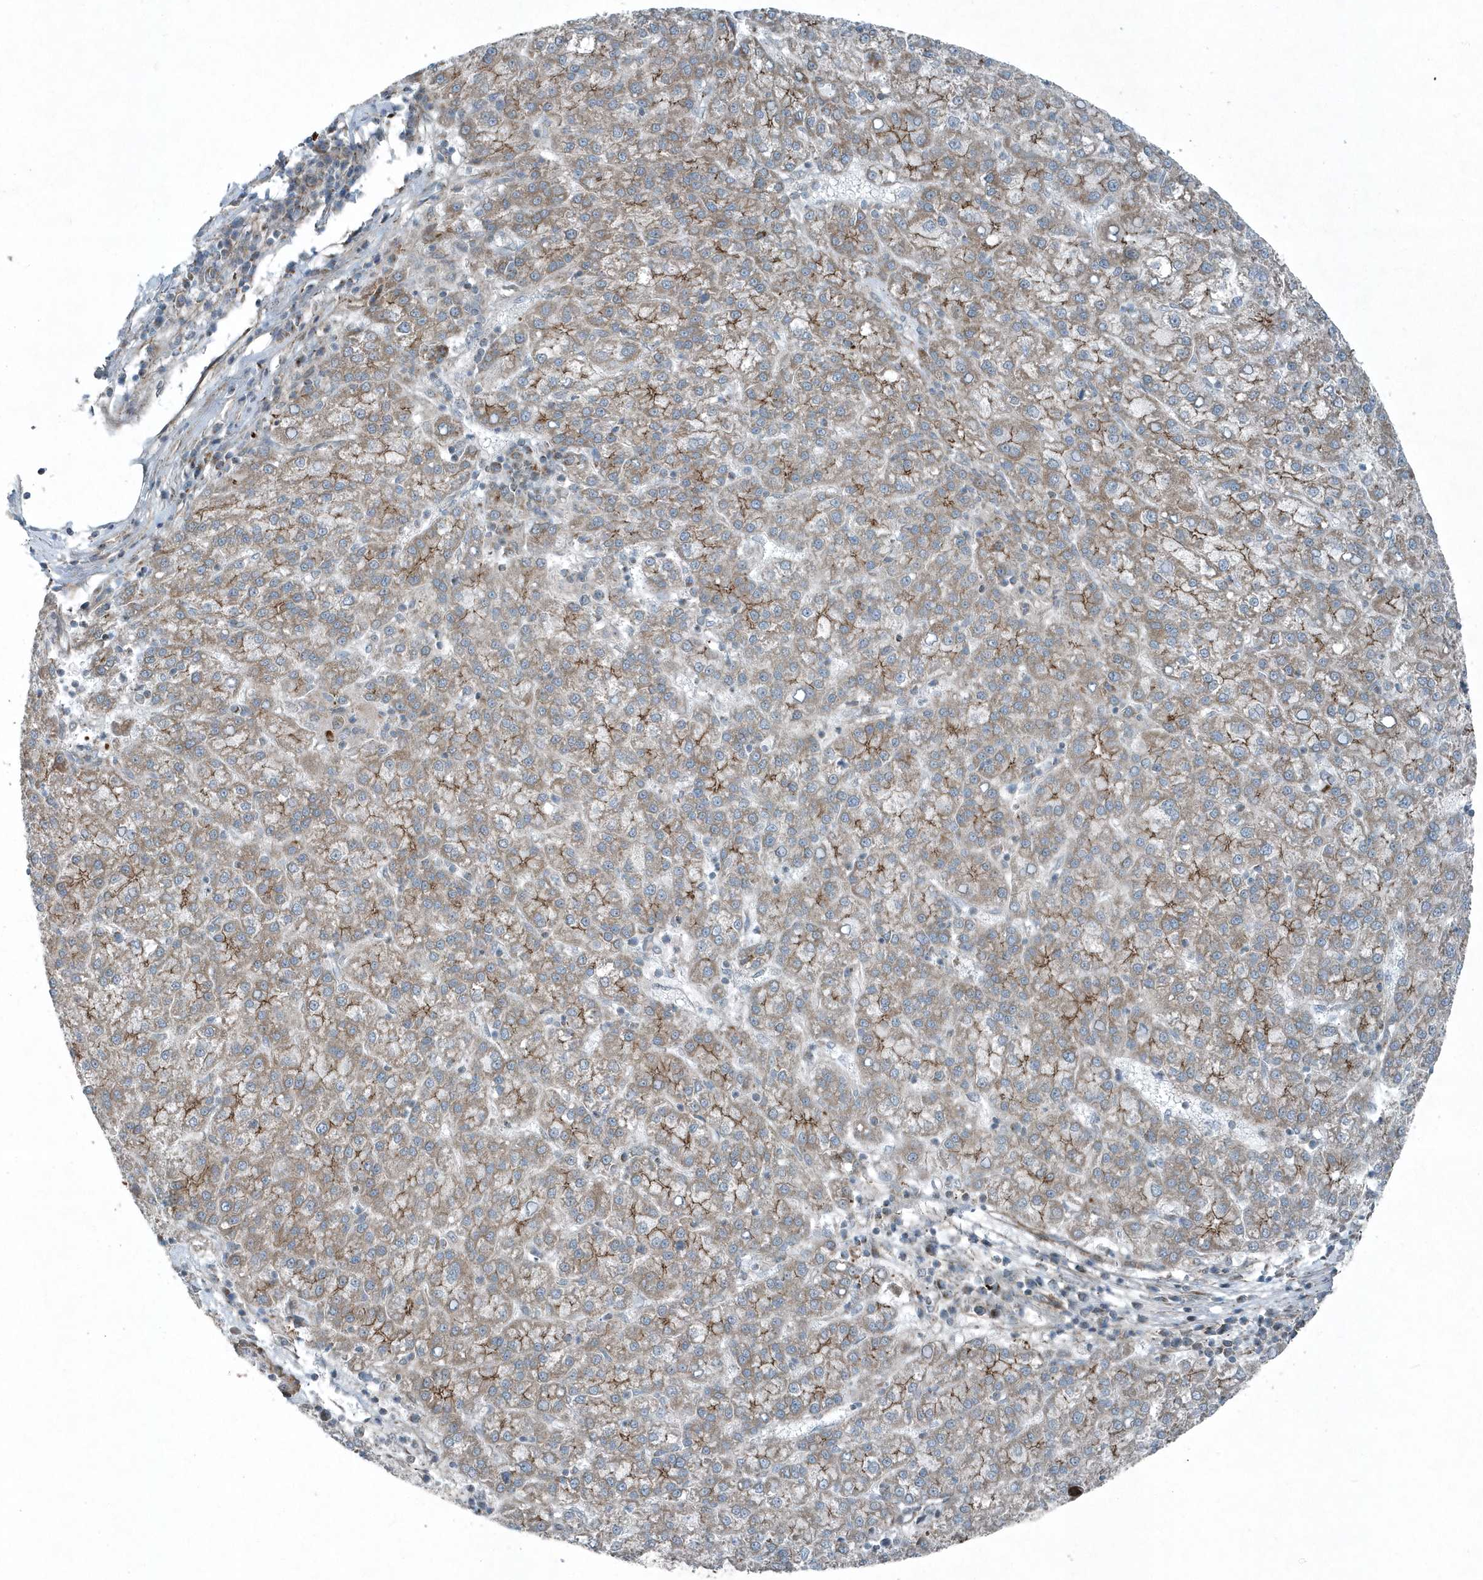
{"staining": {"intensity": "moderate", "quantity": "25%-75%", "location": "cytoplasmic/membranous"}, "tissue": "liver cancer", "cell_type": "Tumor cells", "image_type": "cancer", "snomed": [{"axis": "morphology", "description": "Carcinoma, Hepatocellular, NOS"}, {"axis": "topography", "description": "Liver"}], "caption": "A brown stain shows moderate cytoplasmic/membranous positivity of a protein in liver hepatocellular carcinoma tumor cells.", "gene": "GCC2", "patient": {"sex": "female", "age": 58}}